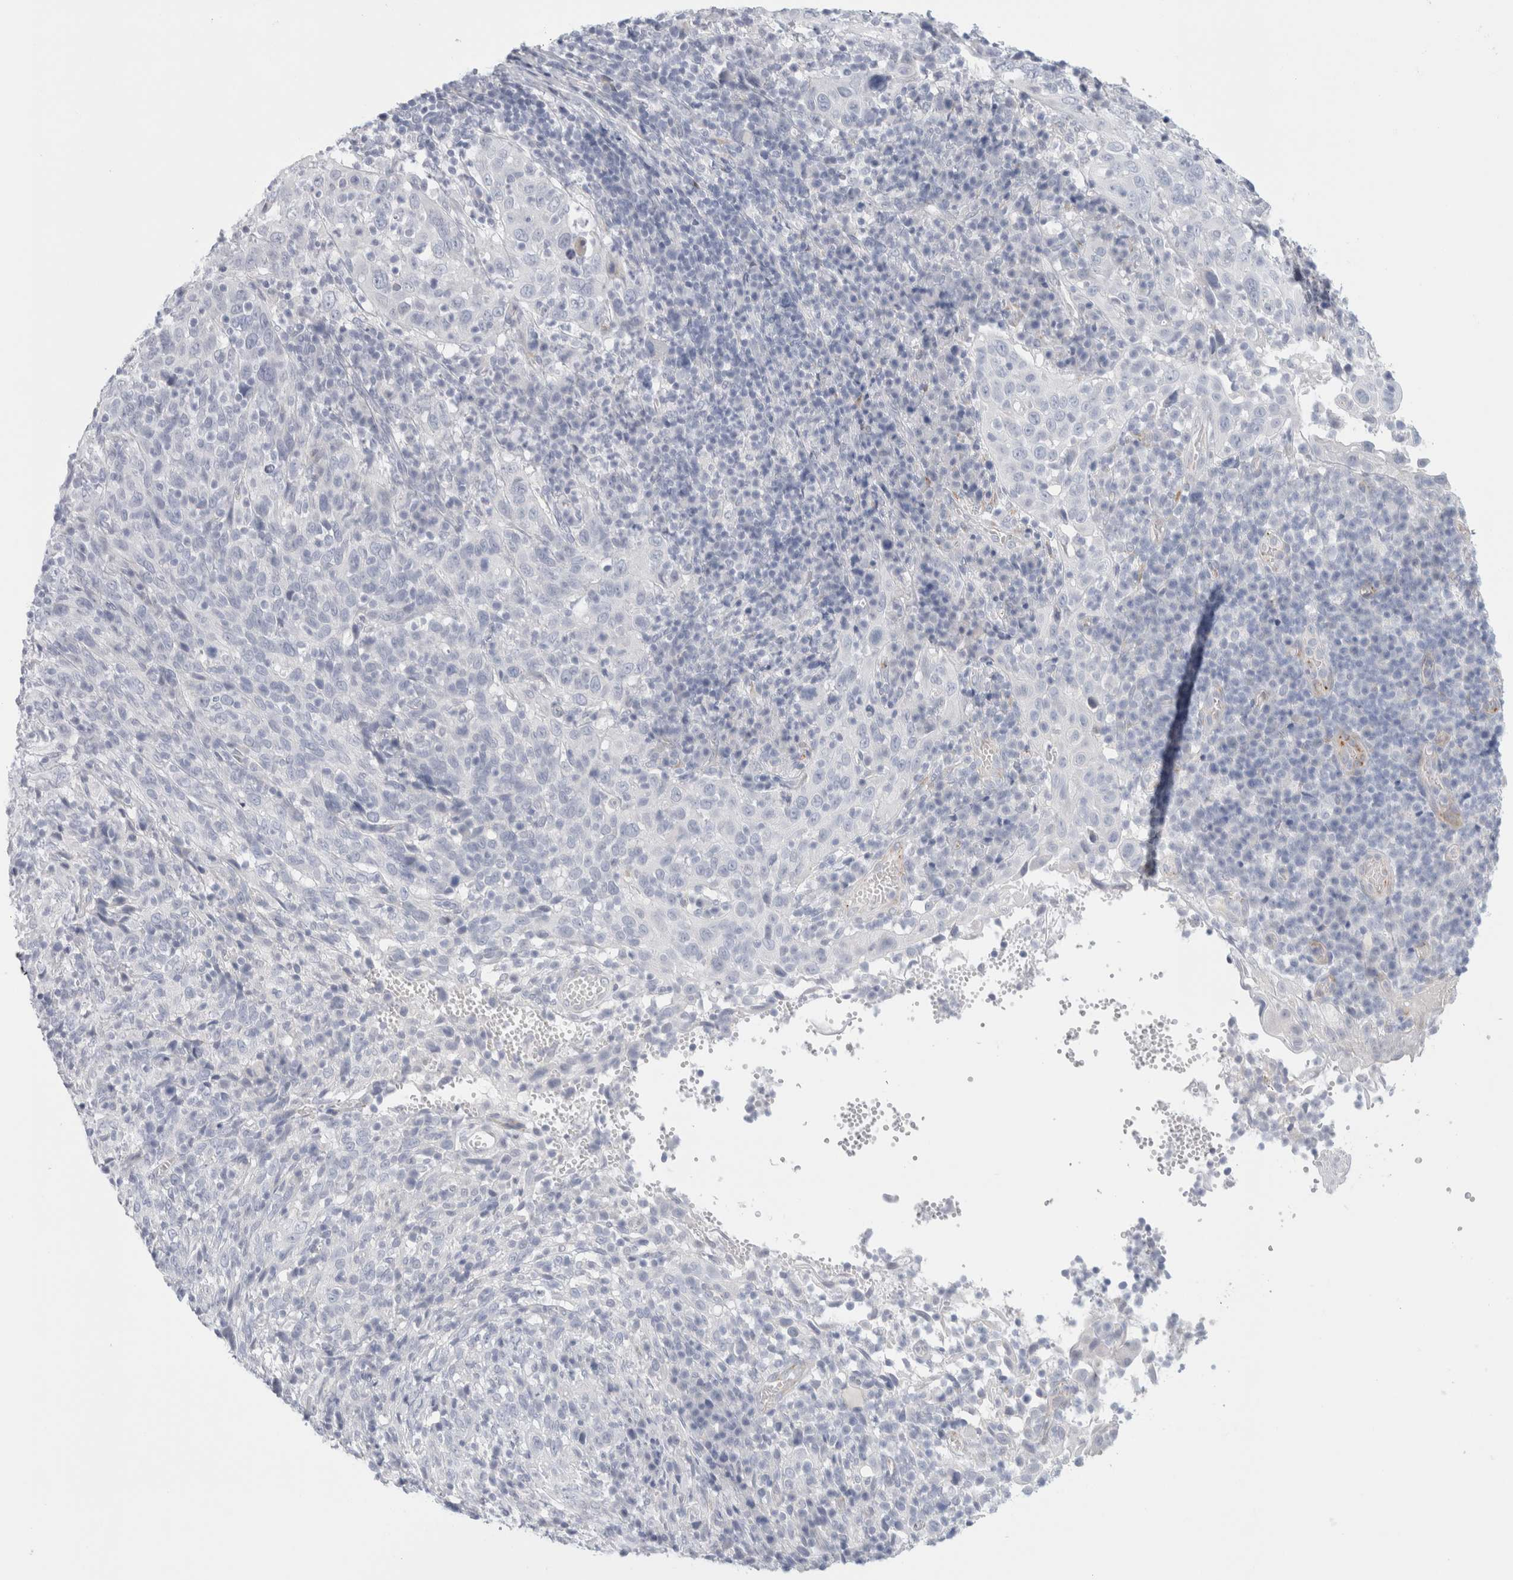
{"staining": {"intensity": "negative", "quantity": "none", "location": "none"}, "tissue": "cervical cancer", "cell_type": "Tumor cells", "image_type": "cancer", "snomed": [{"axis": "morphology", "description": "Squamous cell carcinoma, NOS"}, {"axis": "topography", "description": "Cervix"}], "caption": "Immunohistochemical staining of human squamous cell carcinoma (cervical) shows no significant expression in tumor cells.", "gene": "RTN4", "patient": {"sex": "female", "age": 46}}